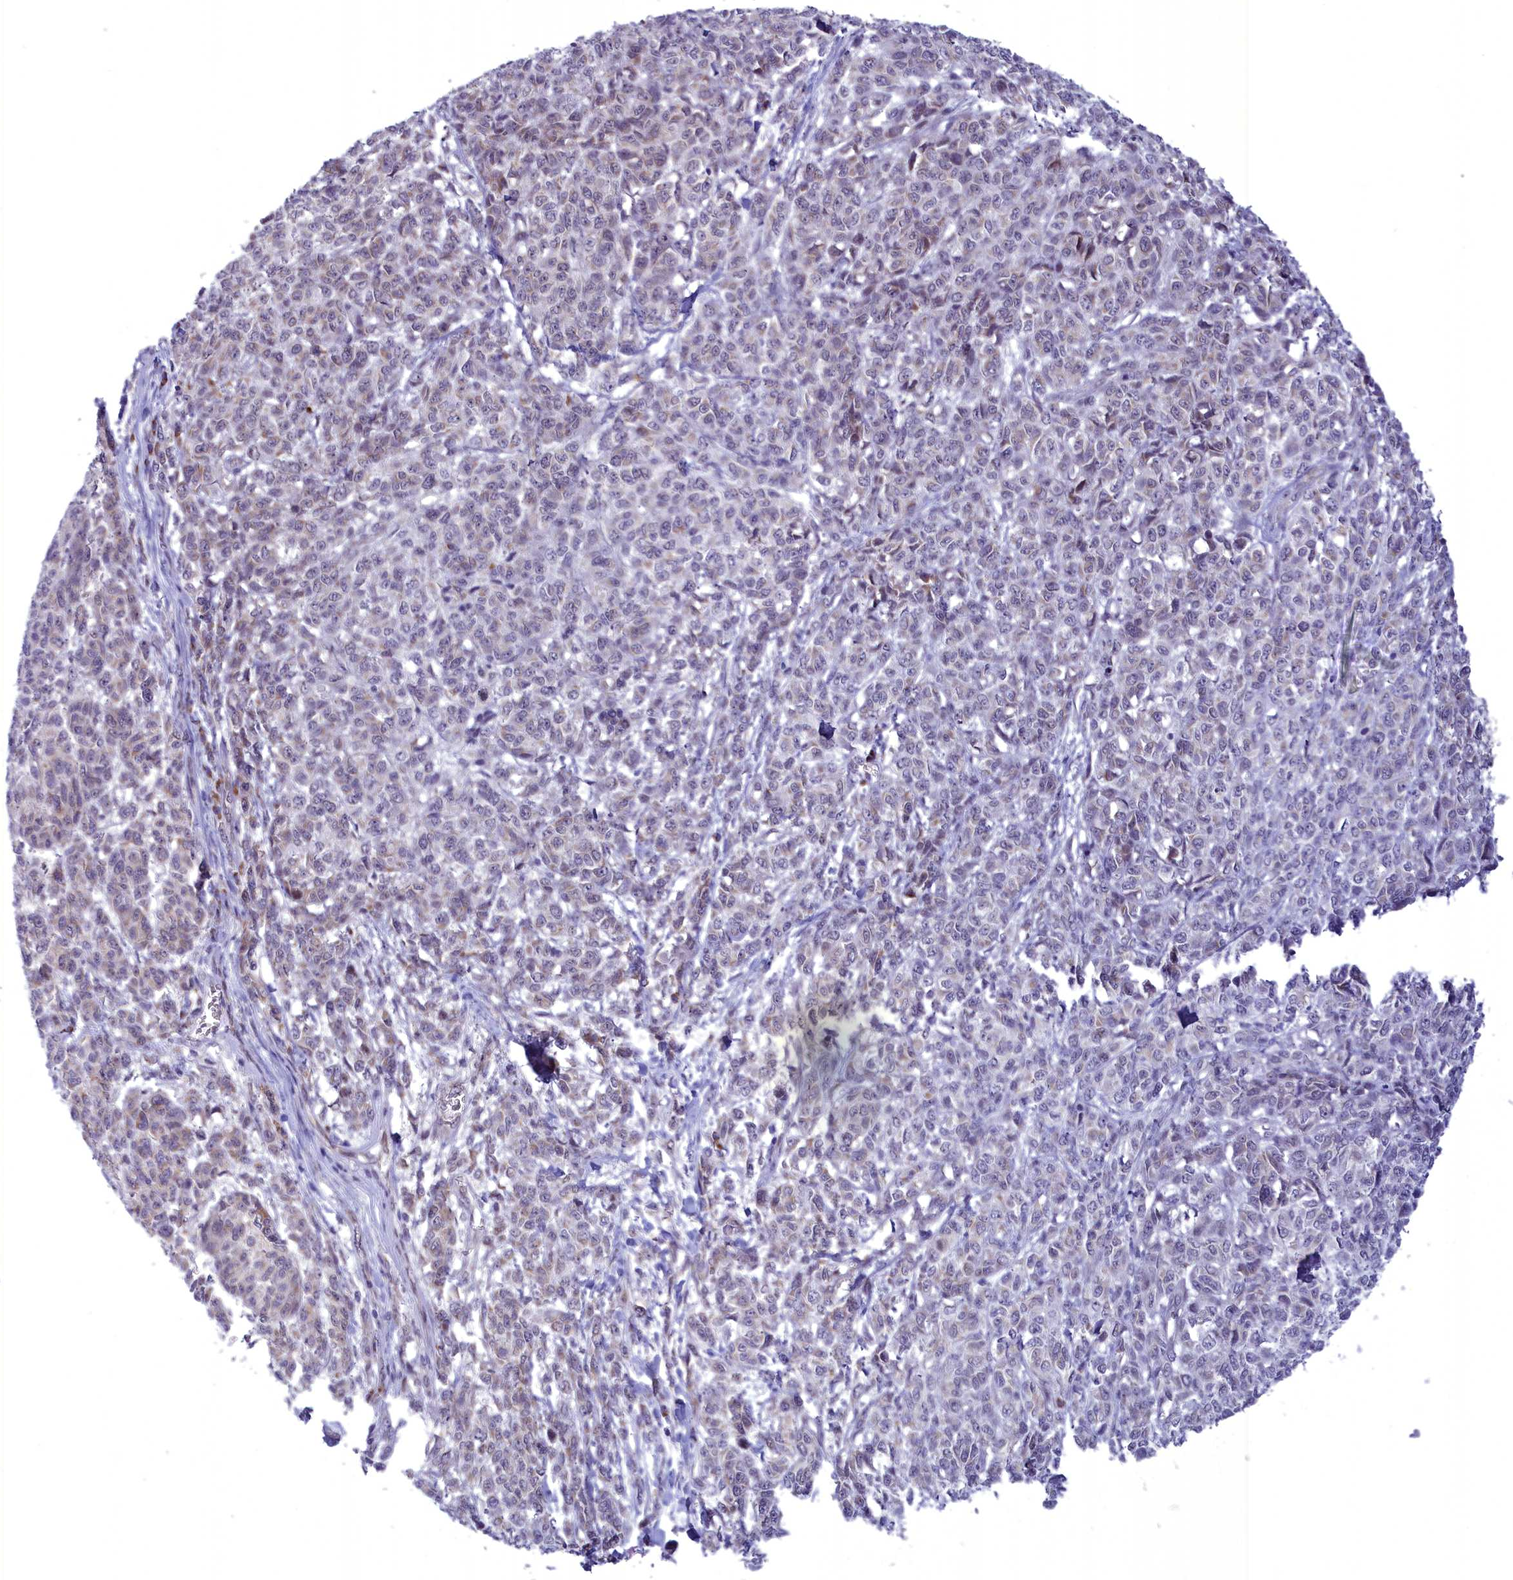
{"staining": {"intensity": "weak", "quantity": "<25%", "location": "cytoplasmic/membranous"}, "tissue": "melanoma", "cell_type": "Tumor cells", "image_type": "cancer", "snomed": [{"axis": "morphology", "description": "Malignant melanoma, NOS"}, {"axis": "topography", "description": "Skin"}], "caption": "Tumor cells are negative for protein expression in human melanoma. Brightfield microscopy of IHC stained with DAB (3,3'-diaminobenzidine) (brown) and hematoxylin (blue), captured at high magnification.", "gene": "FAM149B1", "patient": {"sex": "male", "age": 49}}